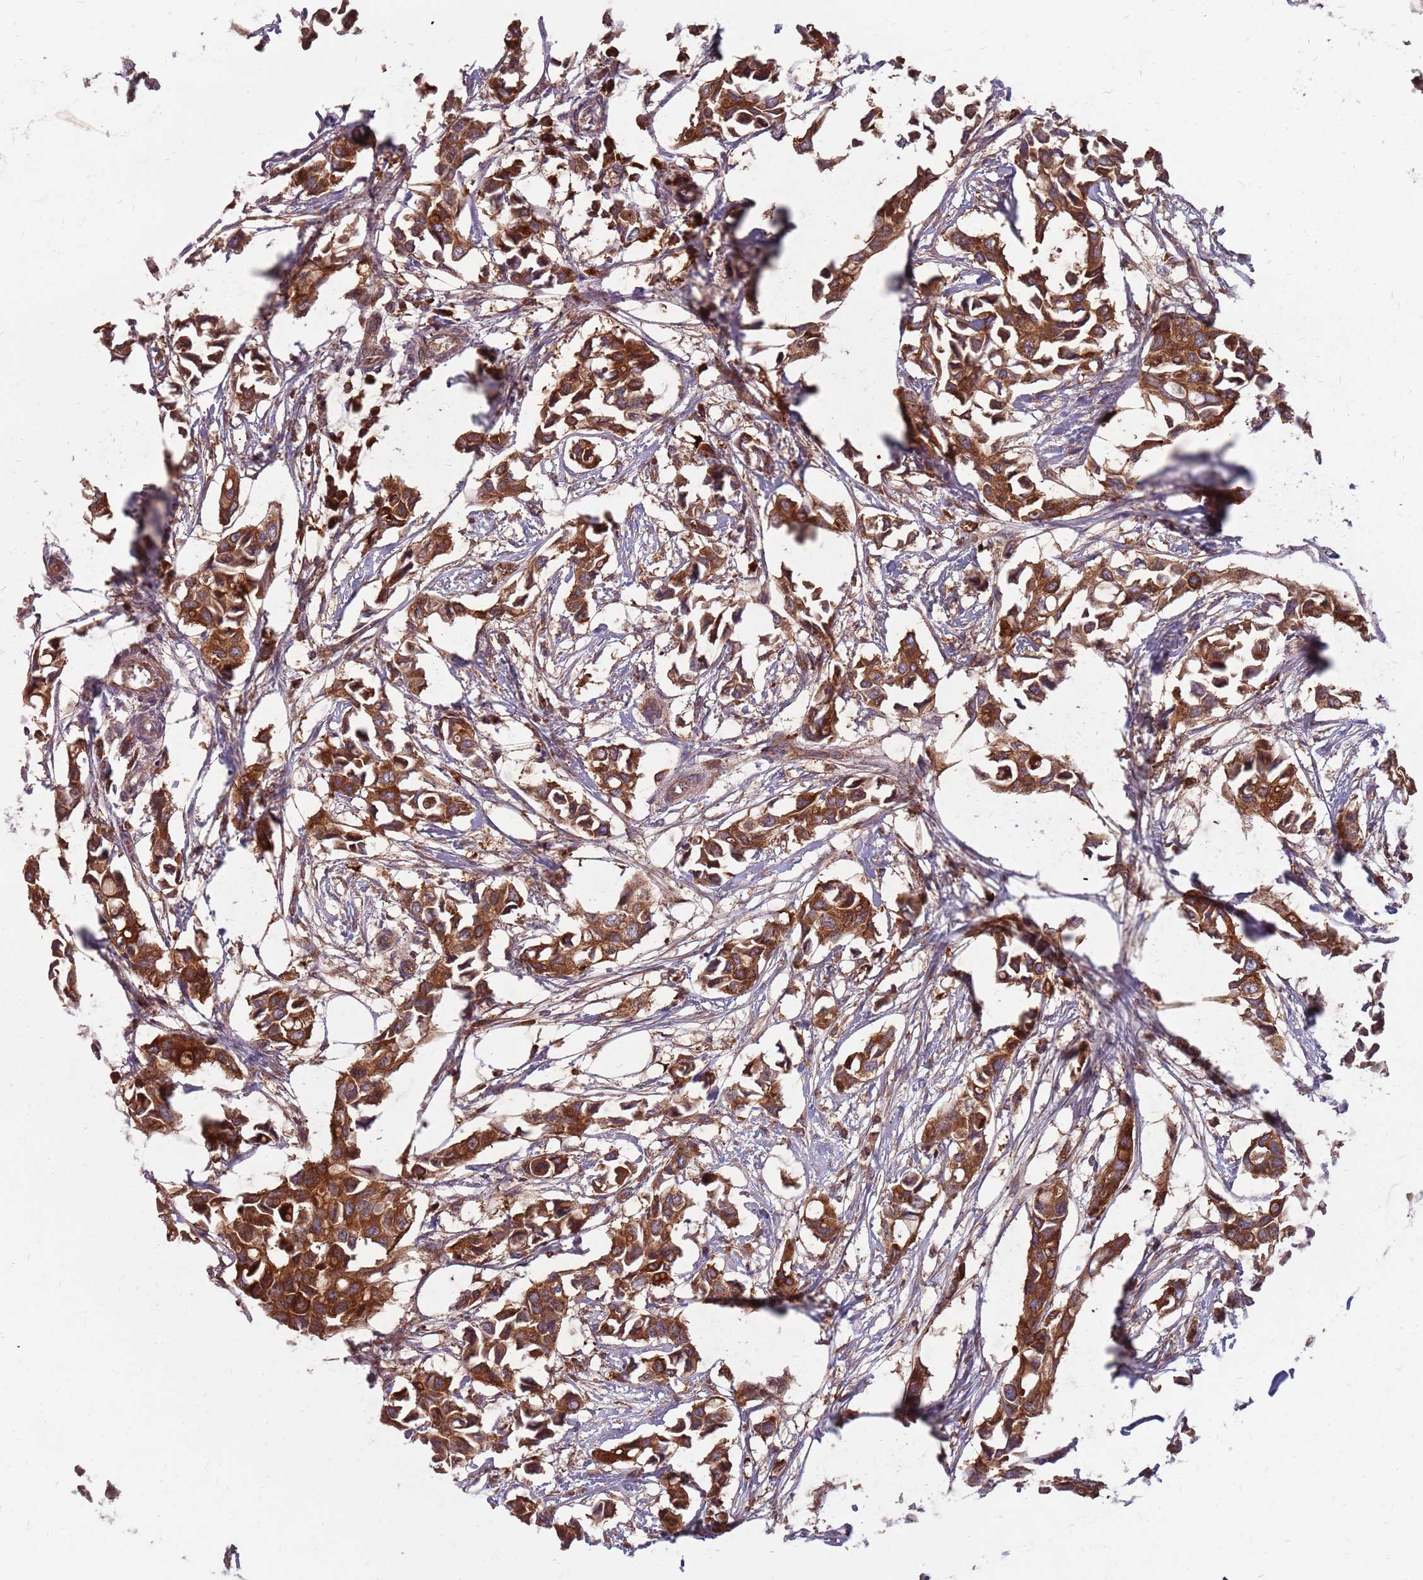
{"staining": {"intensity": "strong", "quantity": ">75%", "location": "cytoplasmic/membranous"}, "tissue": "breast cancer", "cell_type": "Tumor cells", "image_type": "cancer", "snomed": [{"axis": "morphology", "description": "Duct carcinoma"}, {"axis": "topography", "description": "Breast"}], "caption": "Protein staining of infiltrating ductal carcinoma (breast) tissue shows strong cytoplasmic/membranous expression in approximately >75% of tumor cells. The protein of interest is stained brown, and the nuclei are stained in blue (DAB (3,3'-diaminobenzidine) IHC with brightfield microscopy, high magnification).", "gene": "NME4", "patient": {"sex": "female", "age": 41}}